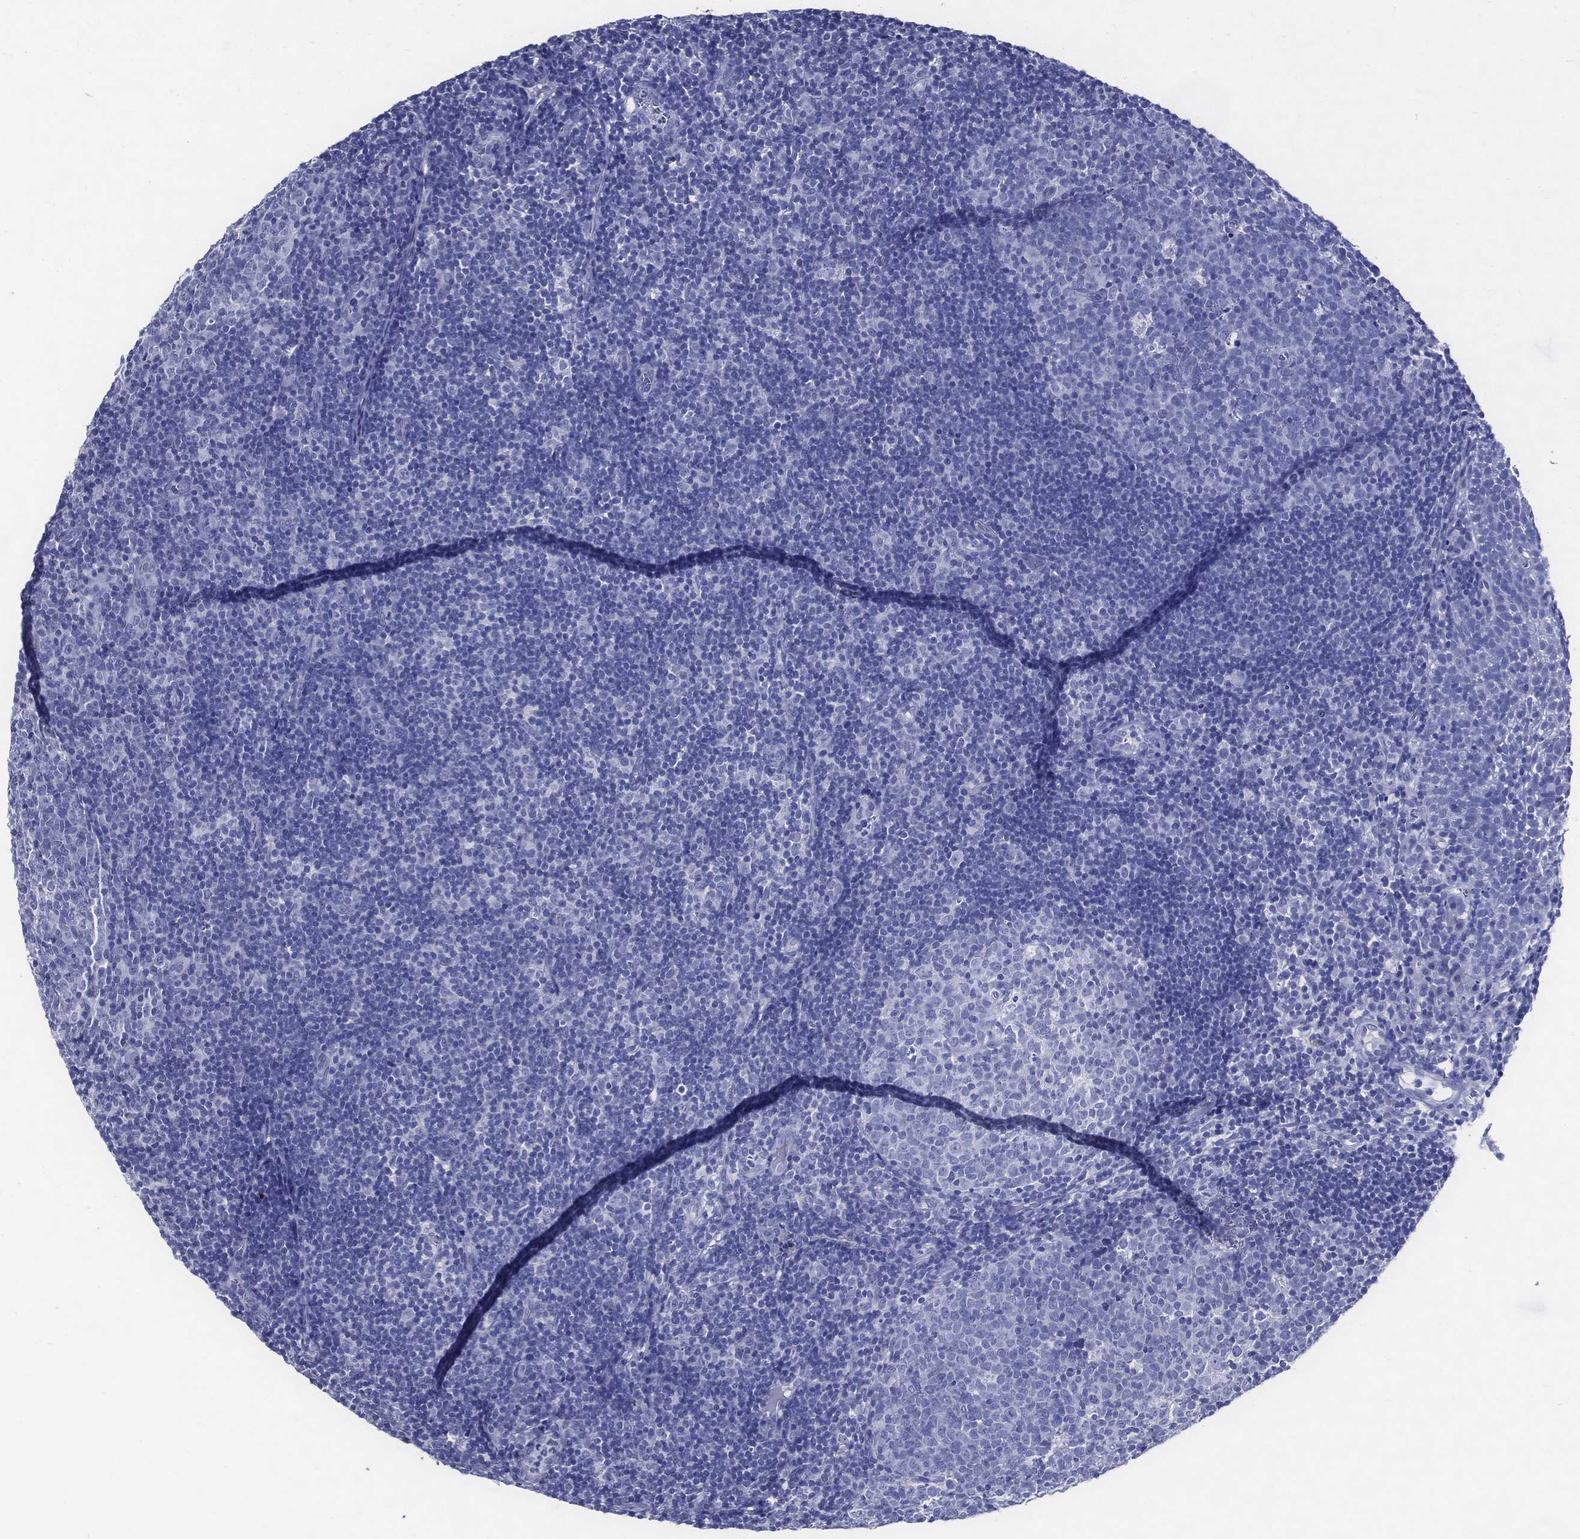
{"staining": {"intensity": "negative", "quantity": "none", "location": "none"}, "tissue": "tonsil", "cell_type": "Germinal center cells", "image_type": "normal", "snomed": [{"axis": "morphology", "description": "Normal tissue, NOS"}, {"axis": "topography", "description": "Tonsil"}], "caption": "IHC histopathology image of benign tonsil: tonsil stained with DAB shows no significant protein positivity in germinal center cells.", "gene": "ACE2", "patient": {"sex": "female", "age": 5}}